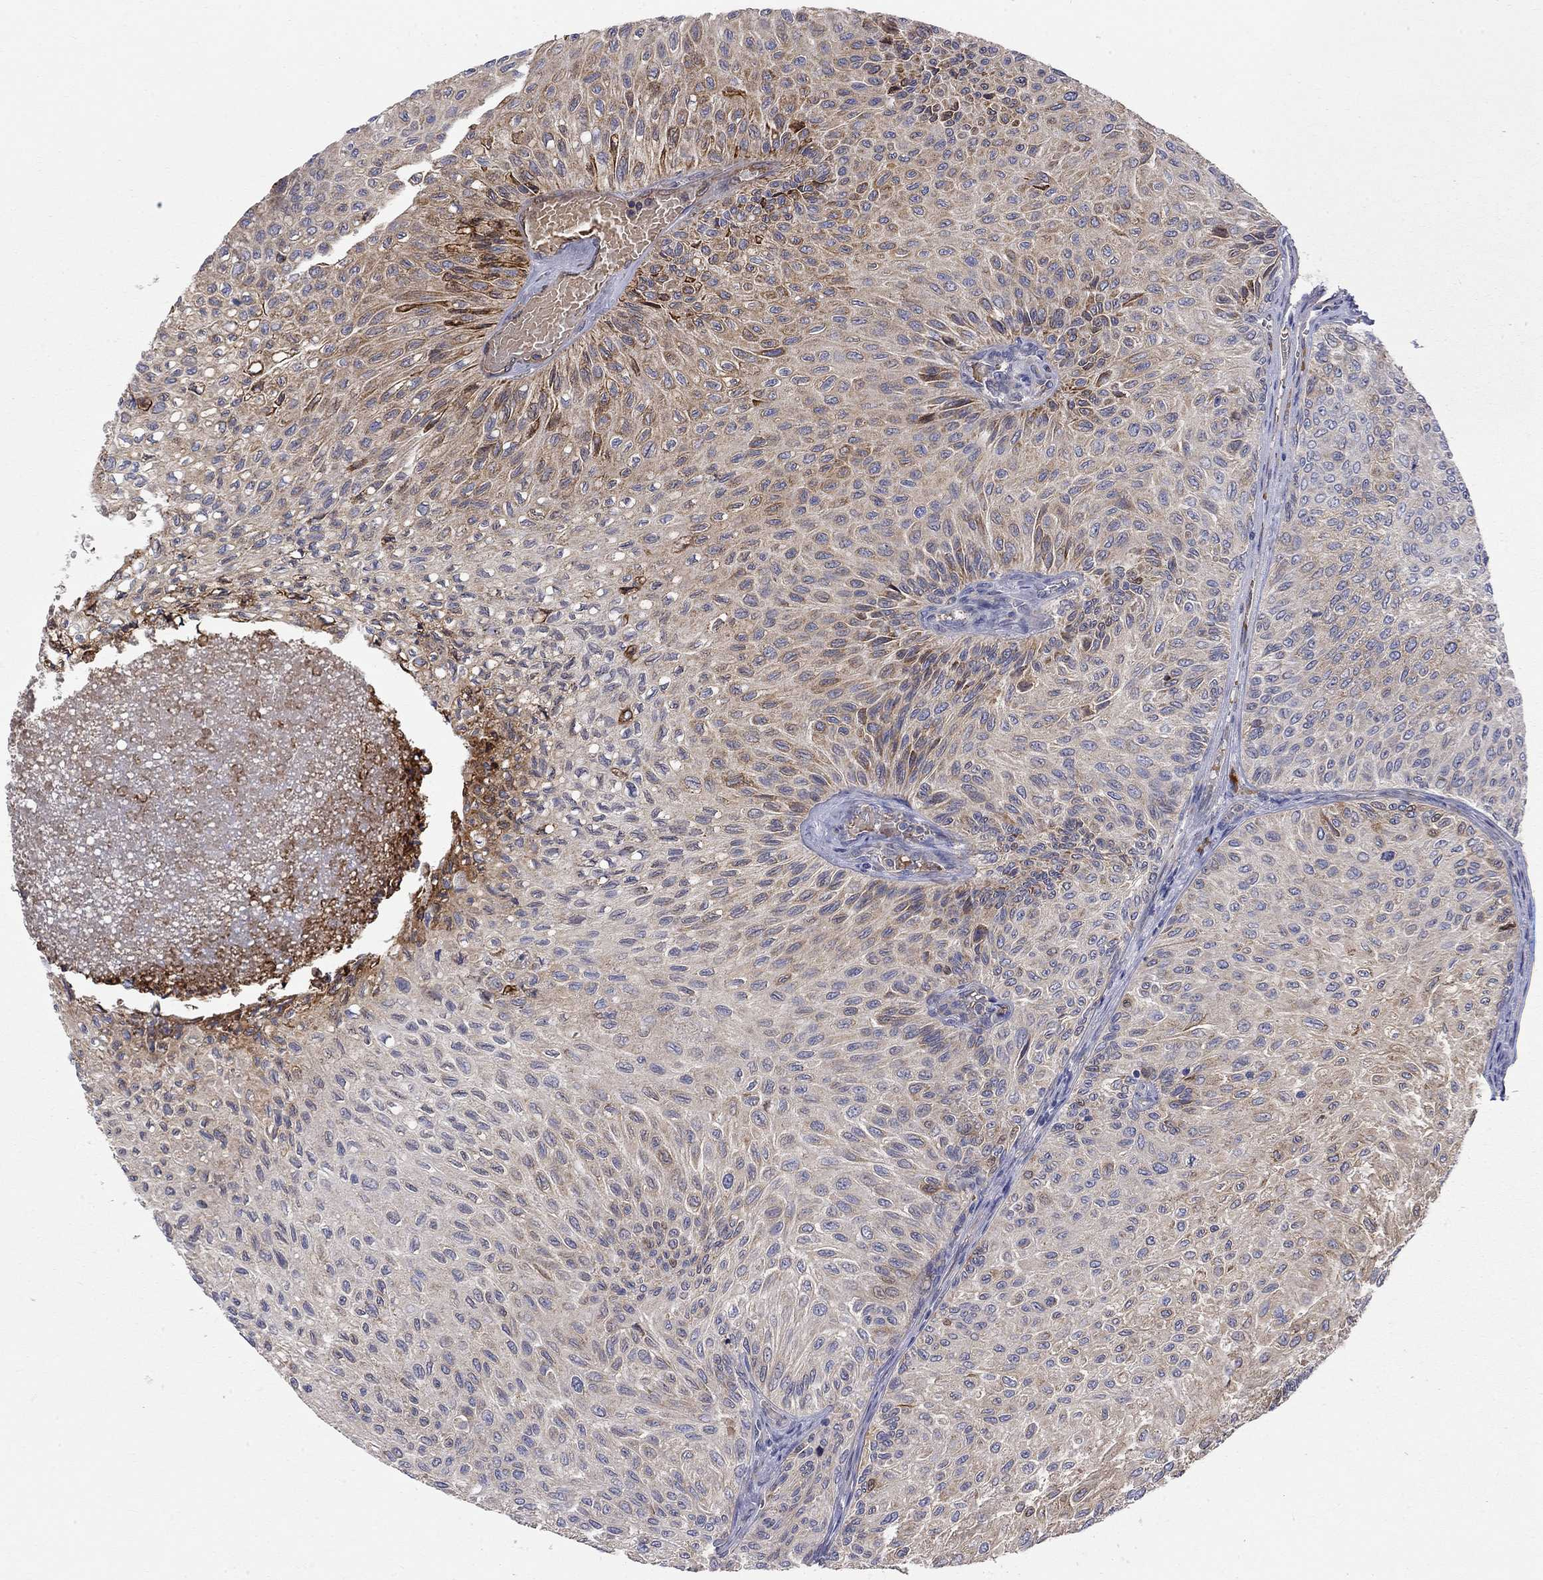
{"staining": {"intensity": "moderate", "quantity": "<25%", "location": "cytoplasmic/membranous"}, "tissue": "urothelial cancer", "cell_type": "Tumor cells", "image_type": "cancer", "snomed": [{"axis": "morphology", "description": "Urothelial carcinoma, Low grade"}, {"axis": "topography", "description": "Urinary bladder"}], "caption": "An IHC image of neoplastic tissue is shown. Protein staining in brown shows moderate cytoplasmic/membranous positivity in low-grade urothelial carcinoma within tumor cells.", "gene": "CASTOR1", "patient": {"sex": "male", "age": 78}}